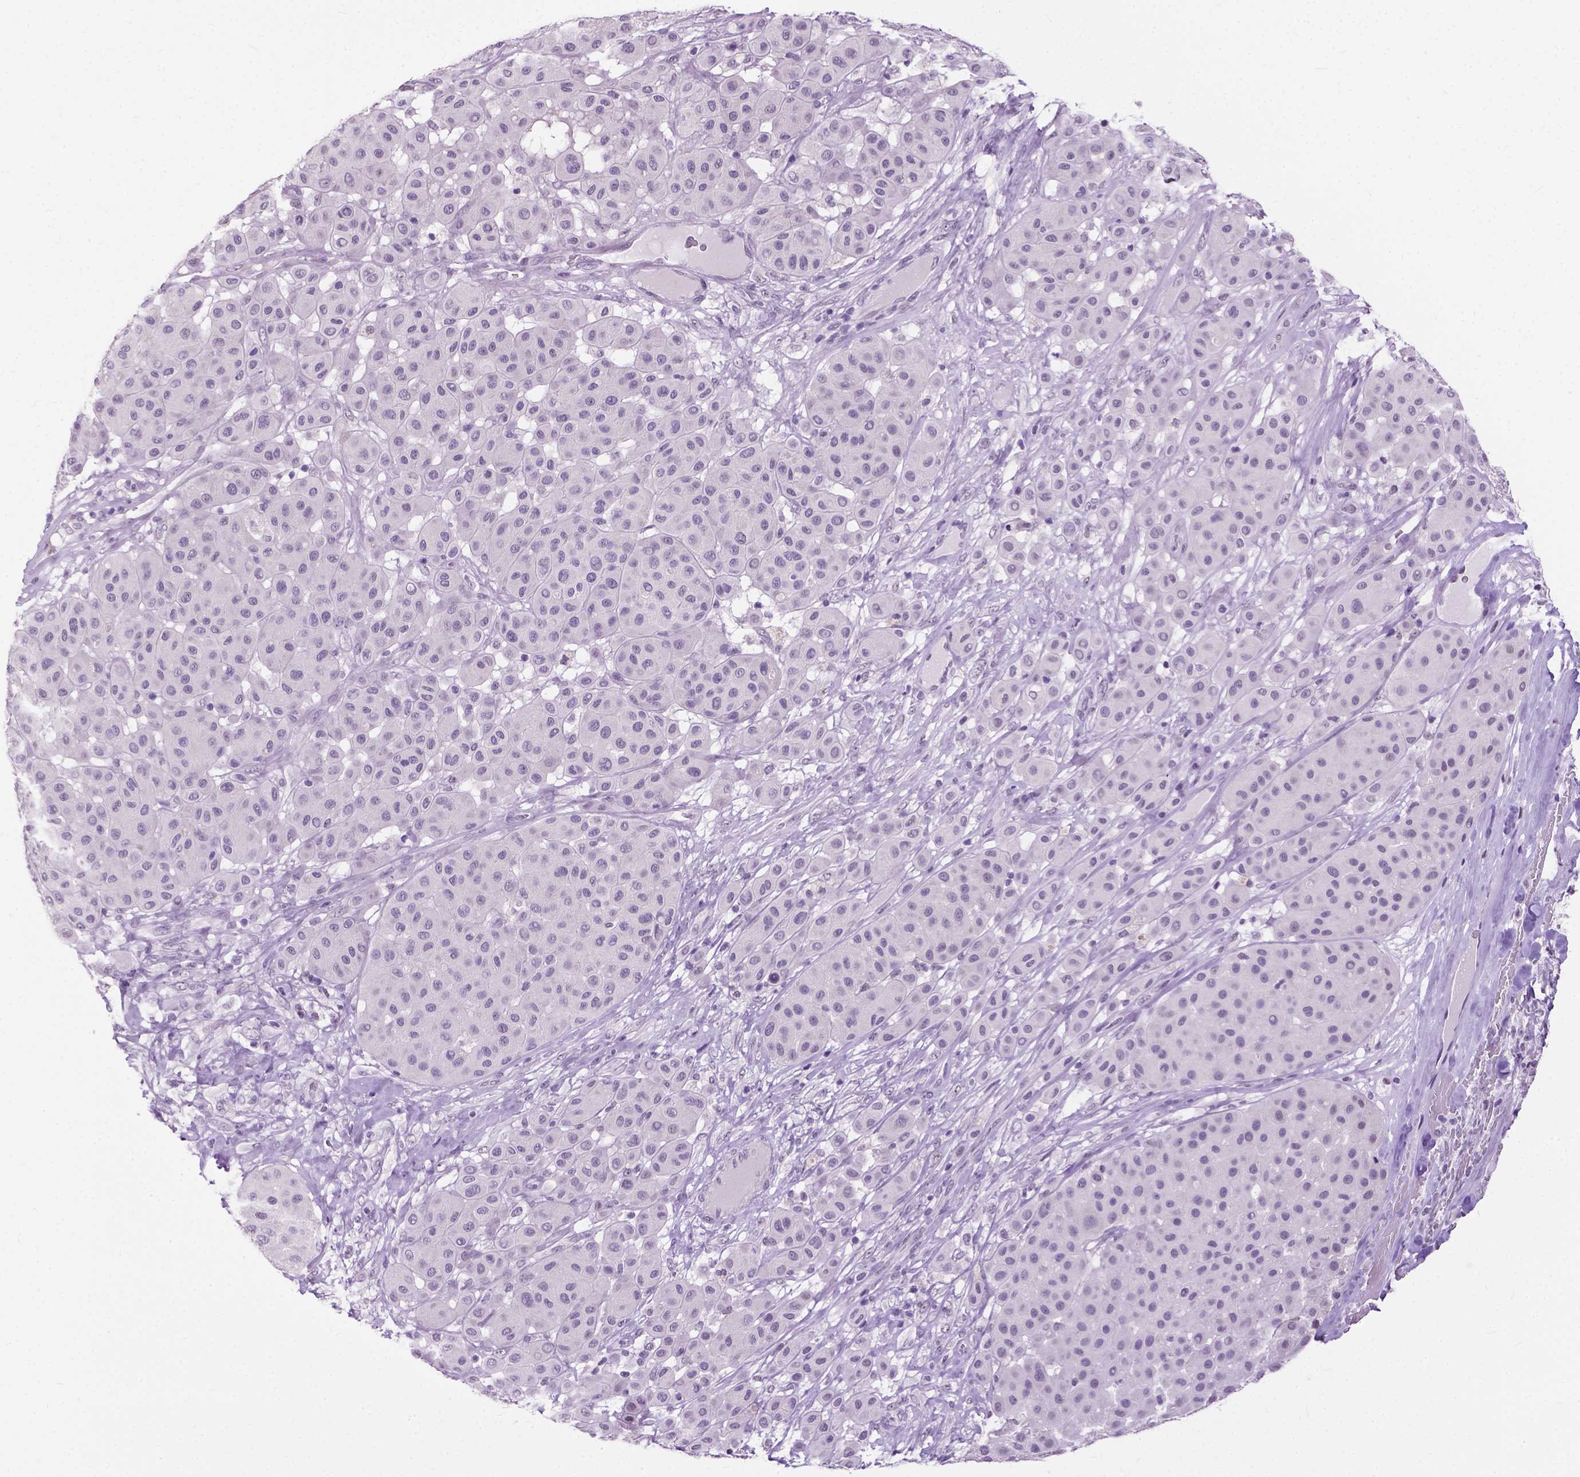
{"staining": {"intensity": "negative", "quantity": "none", "location": "none"}, "tissue": "melanoma", "cell_type": "Tumor cells", "image_type": "cancer", "snomed": [{"axis": "morphology", "description": "Malignant melanoma, Metastatic site"}, {"axis": "topography", "description": "Smooth muscle"}], "caption": "Melanoma stained for a protein using immunohistochemistry reveals no positivity tumor cells.", "gene": "GPR37L1", "patient": {"sex": "male", "age": 41}}